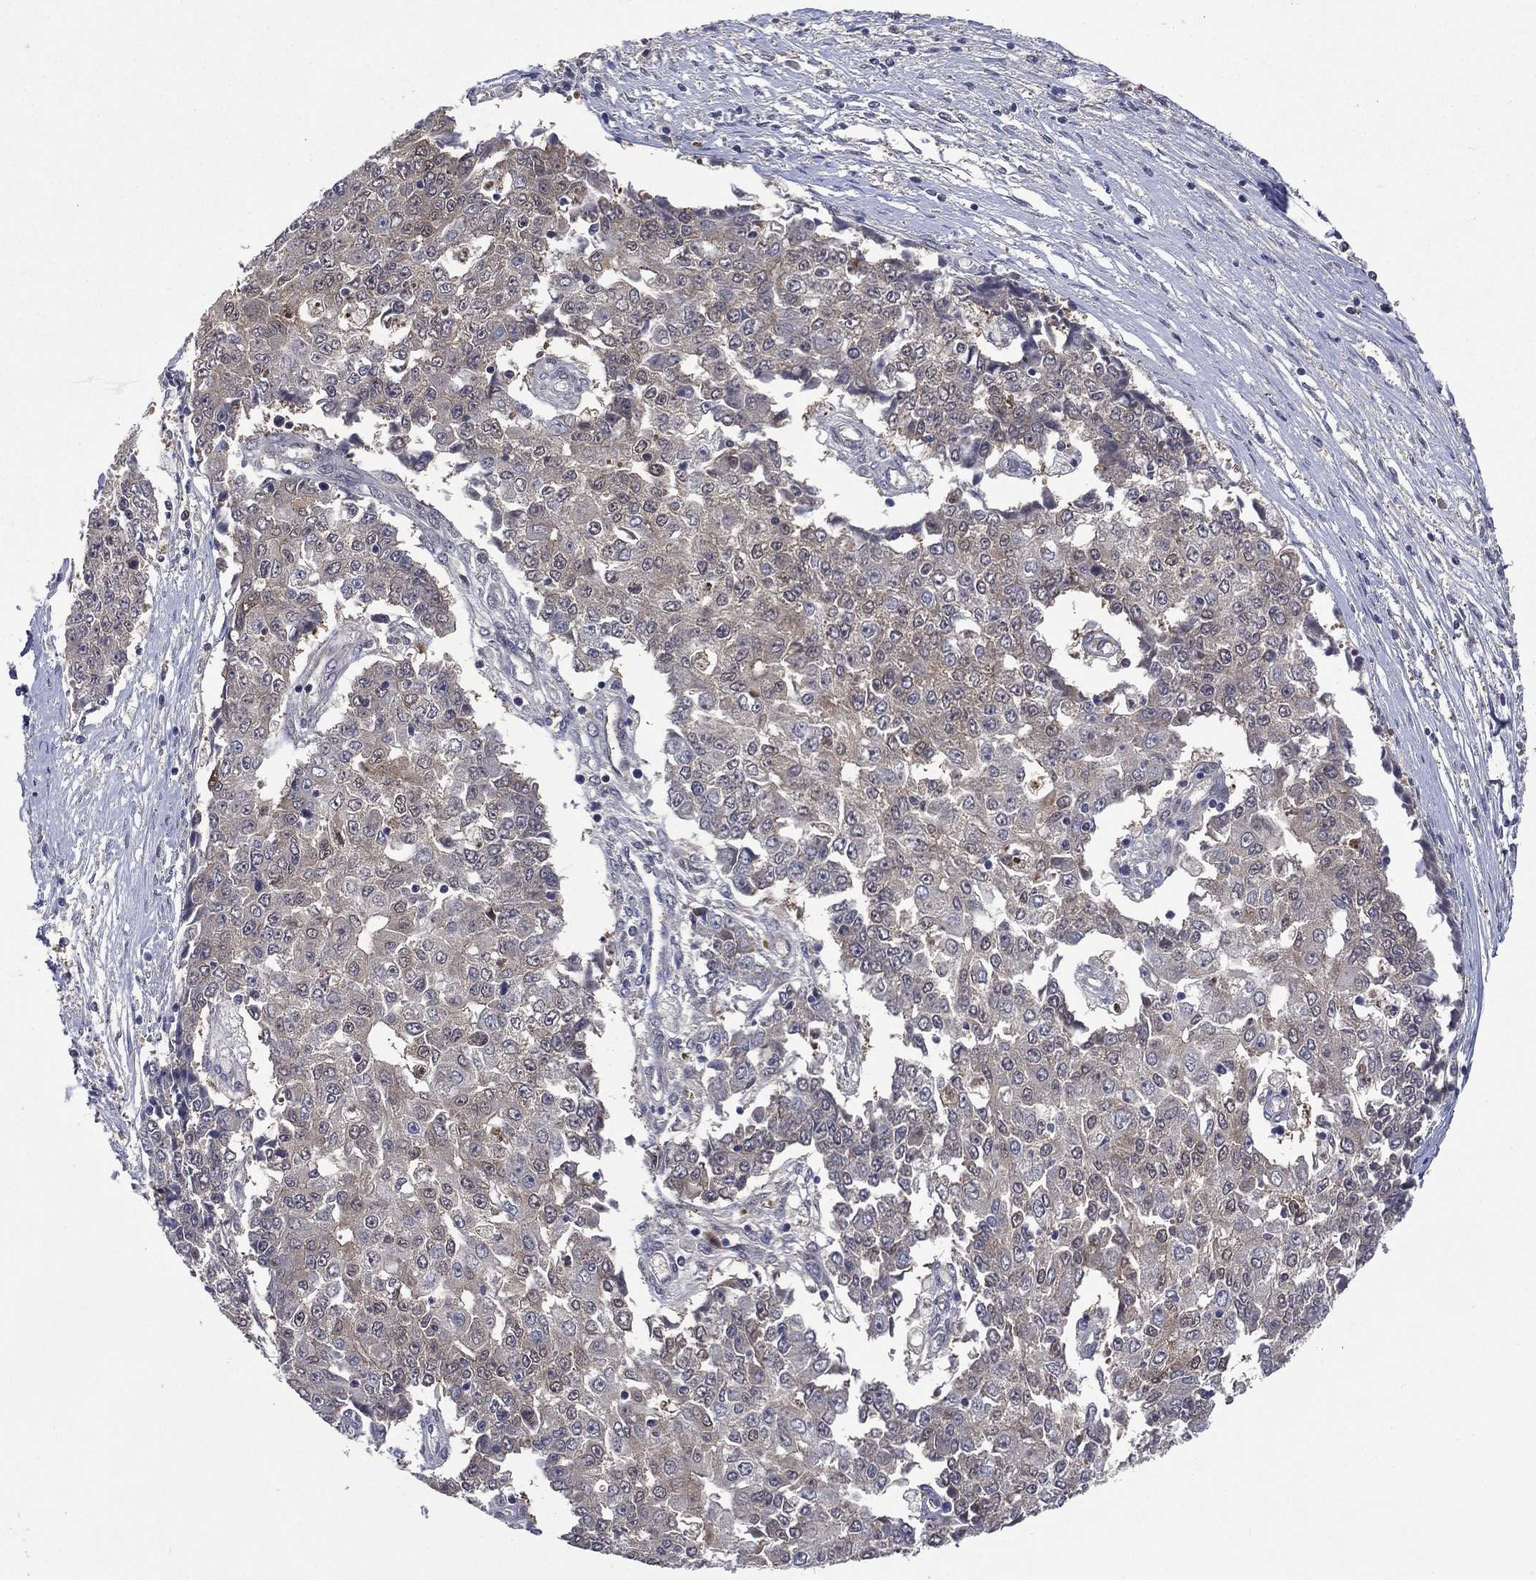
{"staining": {"intensity": "negative", "quantity": "none", "location": "none"}, "tissue": "ovarian cancer", "cell_type": "Tumor cells", "image_type": "cancer", "snomed": [{"axis": "morphology", "description": "Carcinoma, endometroid"}, {"axis": "topography", "description": "Ovary"}], "caption": "Immunohistochemistry micrograph of human ovarian endometroid carcinoma stained for a protein (brown), which shows no positivity in tumor cells.", "gene": "MTAP", "patient": {"sex": "female", "age": 42}}